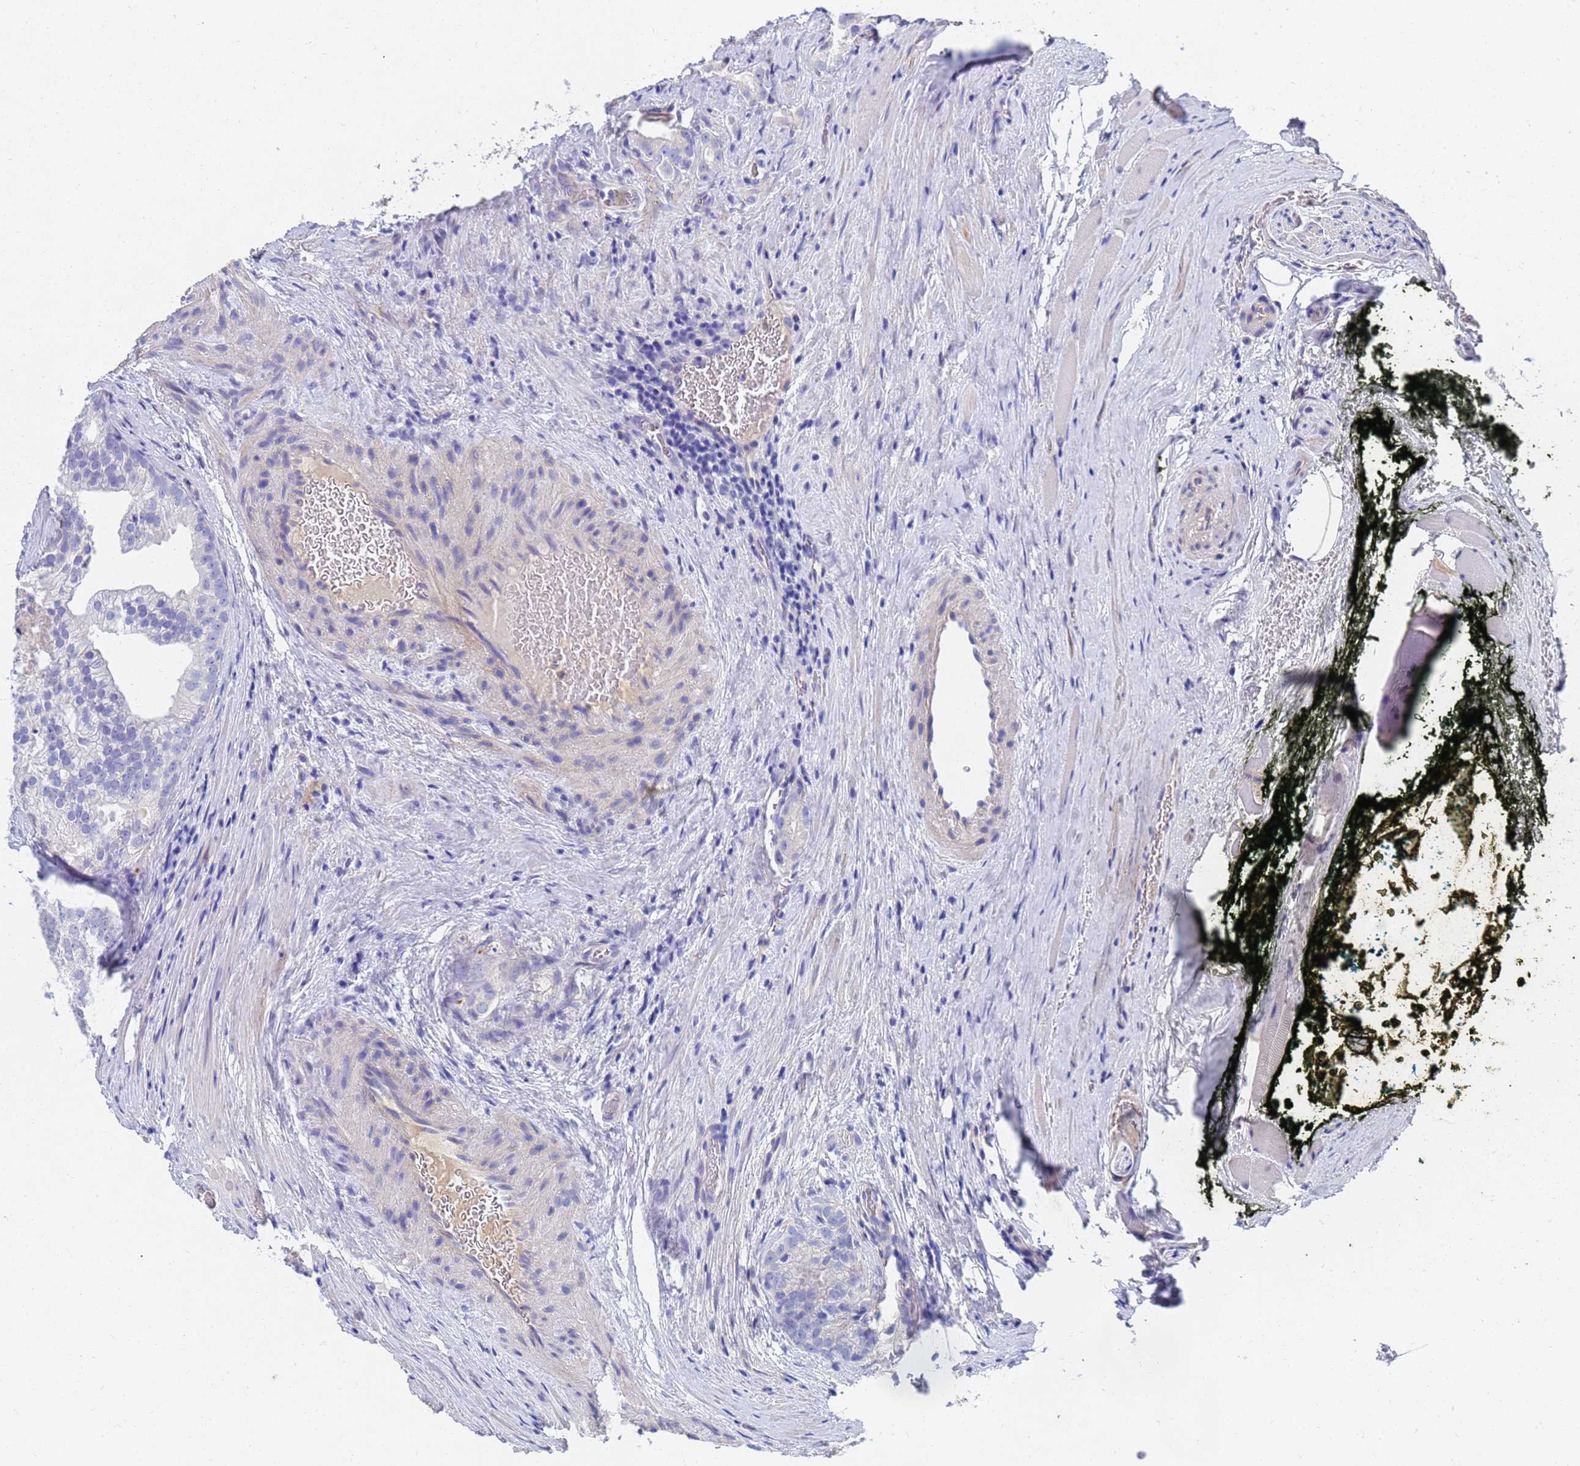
{"staining": {"intensity": "negative", "quantity": "none", "location": "none"}, "tissue": "prostate cancer", "cell_type": "Tumor cells", "image_type": "cancer", "snomed": [{"axis": "morphology", "description": "Adenocarcinoma, Low grade"}, {"axis": "topography", "description": "Prostate"}], "caption": "A high-resolution image shows IHC staining of low-grade adenocarcinoma (prostate), which demonstrates no significant expression in tumor cells. (Brightfield microscopy of DAB (3,3'-diaminobenzidine) immunohistochemistry at high magnification).", "gene": "LBX2", "patient": {"sex": "male", "age": 71}}